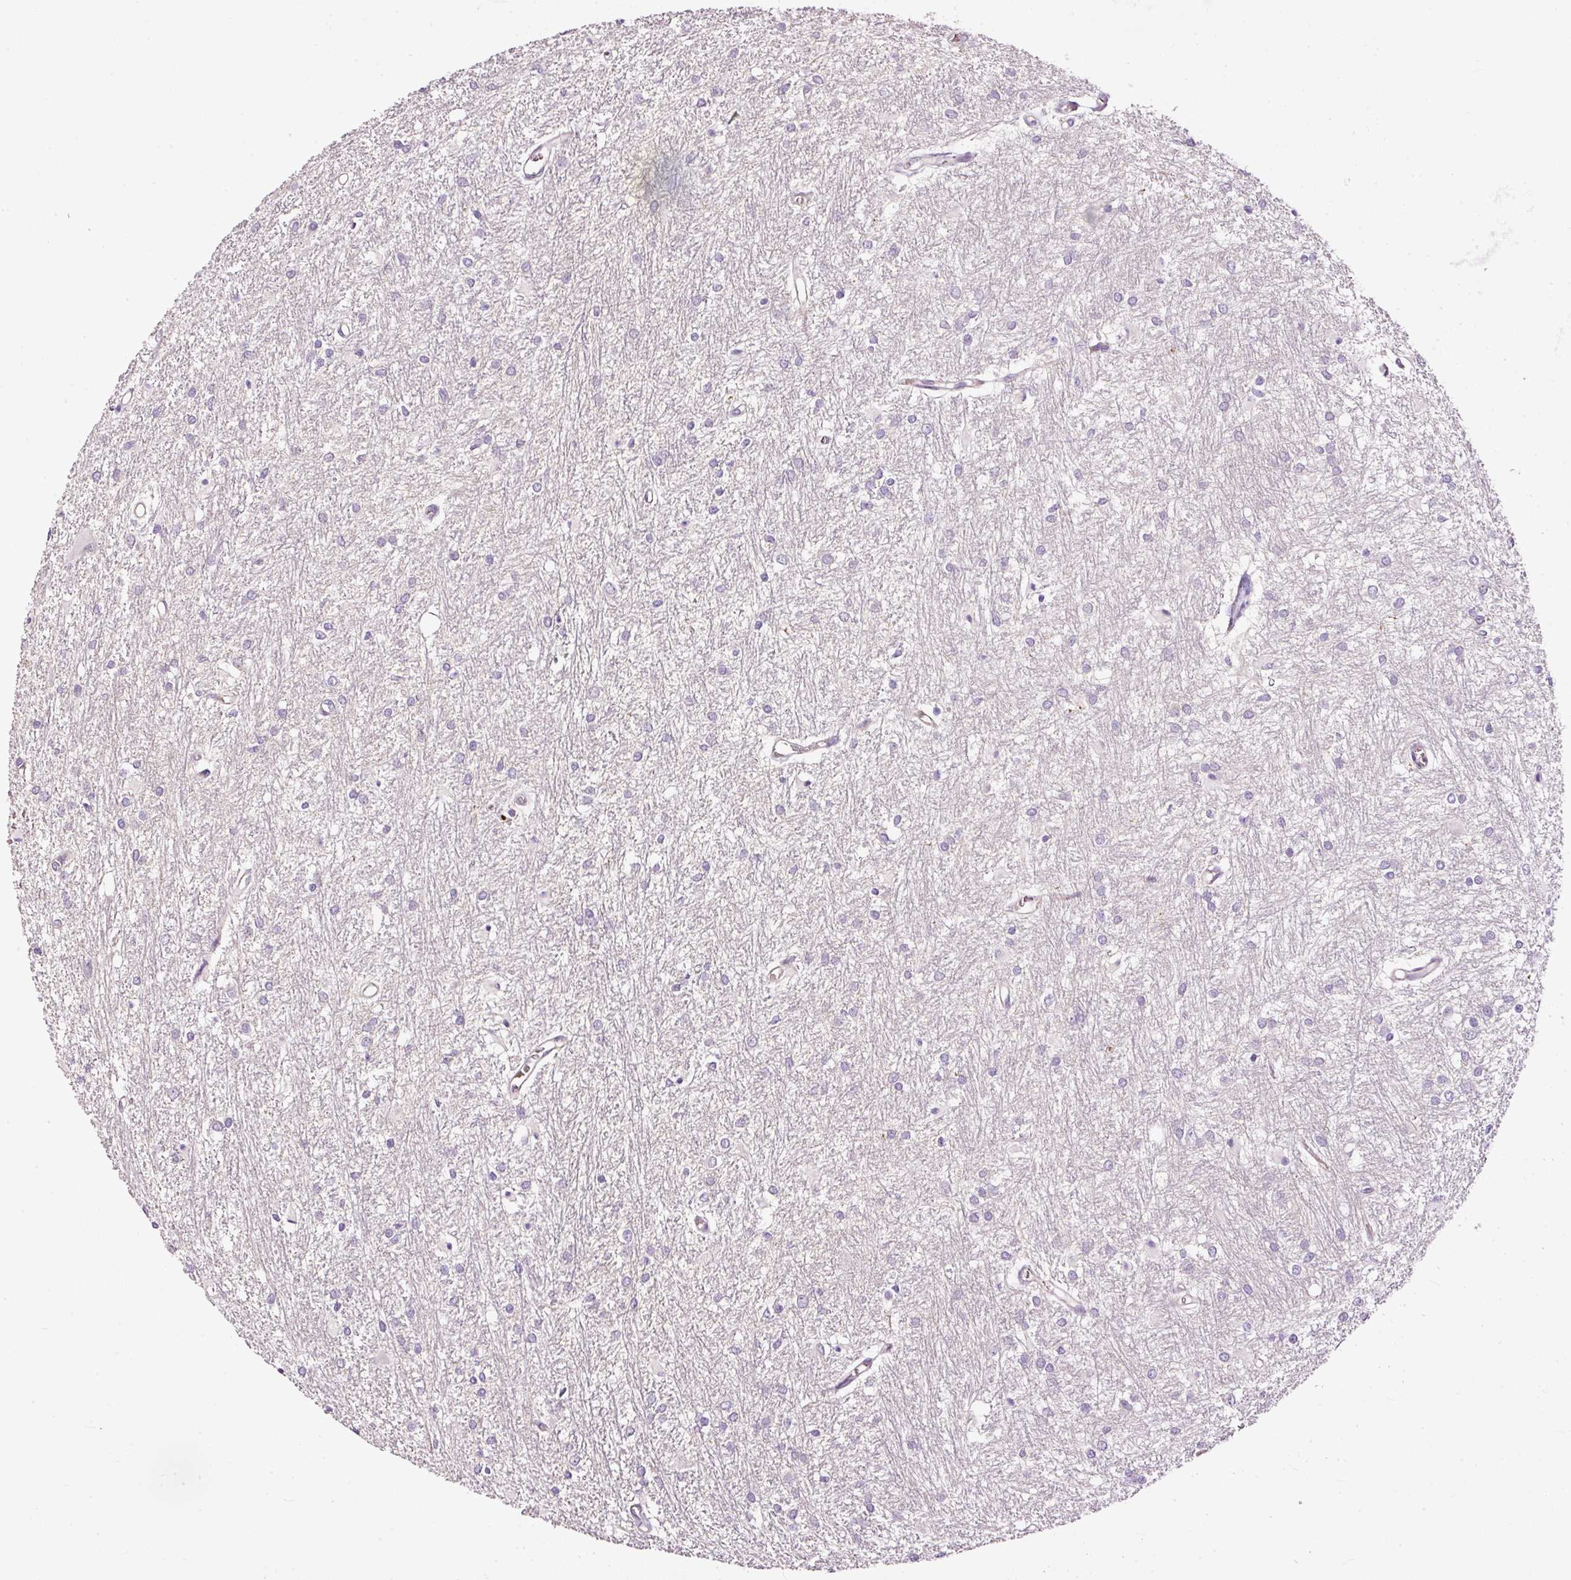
{"staining": {"intensity": "negative", "quantity": "none", "location": "none"}, "tissue": "glioma", "cell_type": "Tumor cells", "image_type": "cancer", "snomed": [{"axis": "morphology", "description": "Glioma, malignant, High grade"}, {"axis": "topography", "description": "Brain"}], "caption": "DAB (3,3'-diaminobenzidine) immunohistochemical staining of glioma displays no significant expression in tumor cells. (Brightfield microscopy of DAB immunohistochemistry at high magnification).", "gene": "USHBP1", "patient": {"sex": "female", "age": 50}}